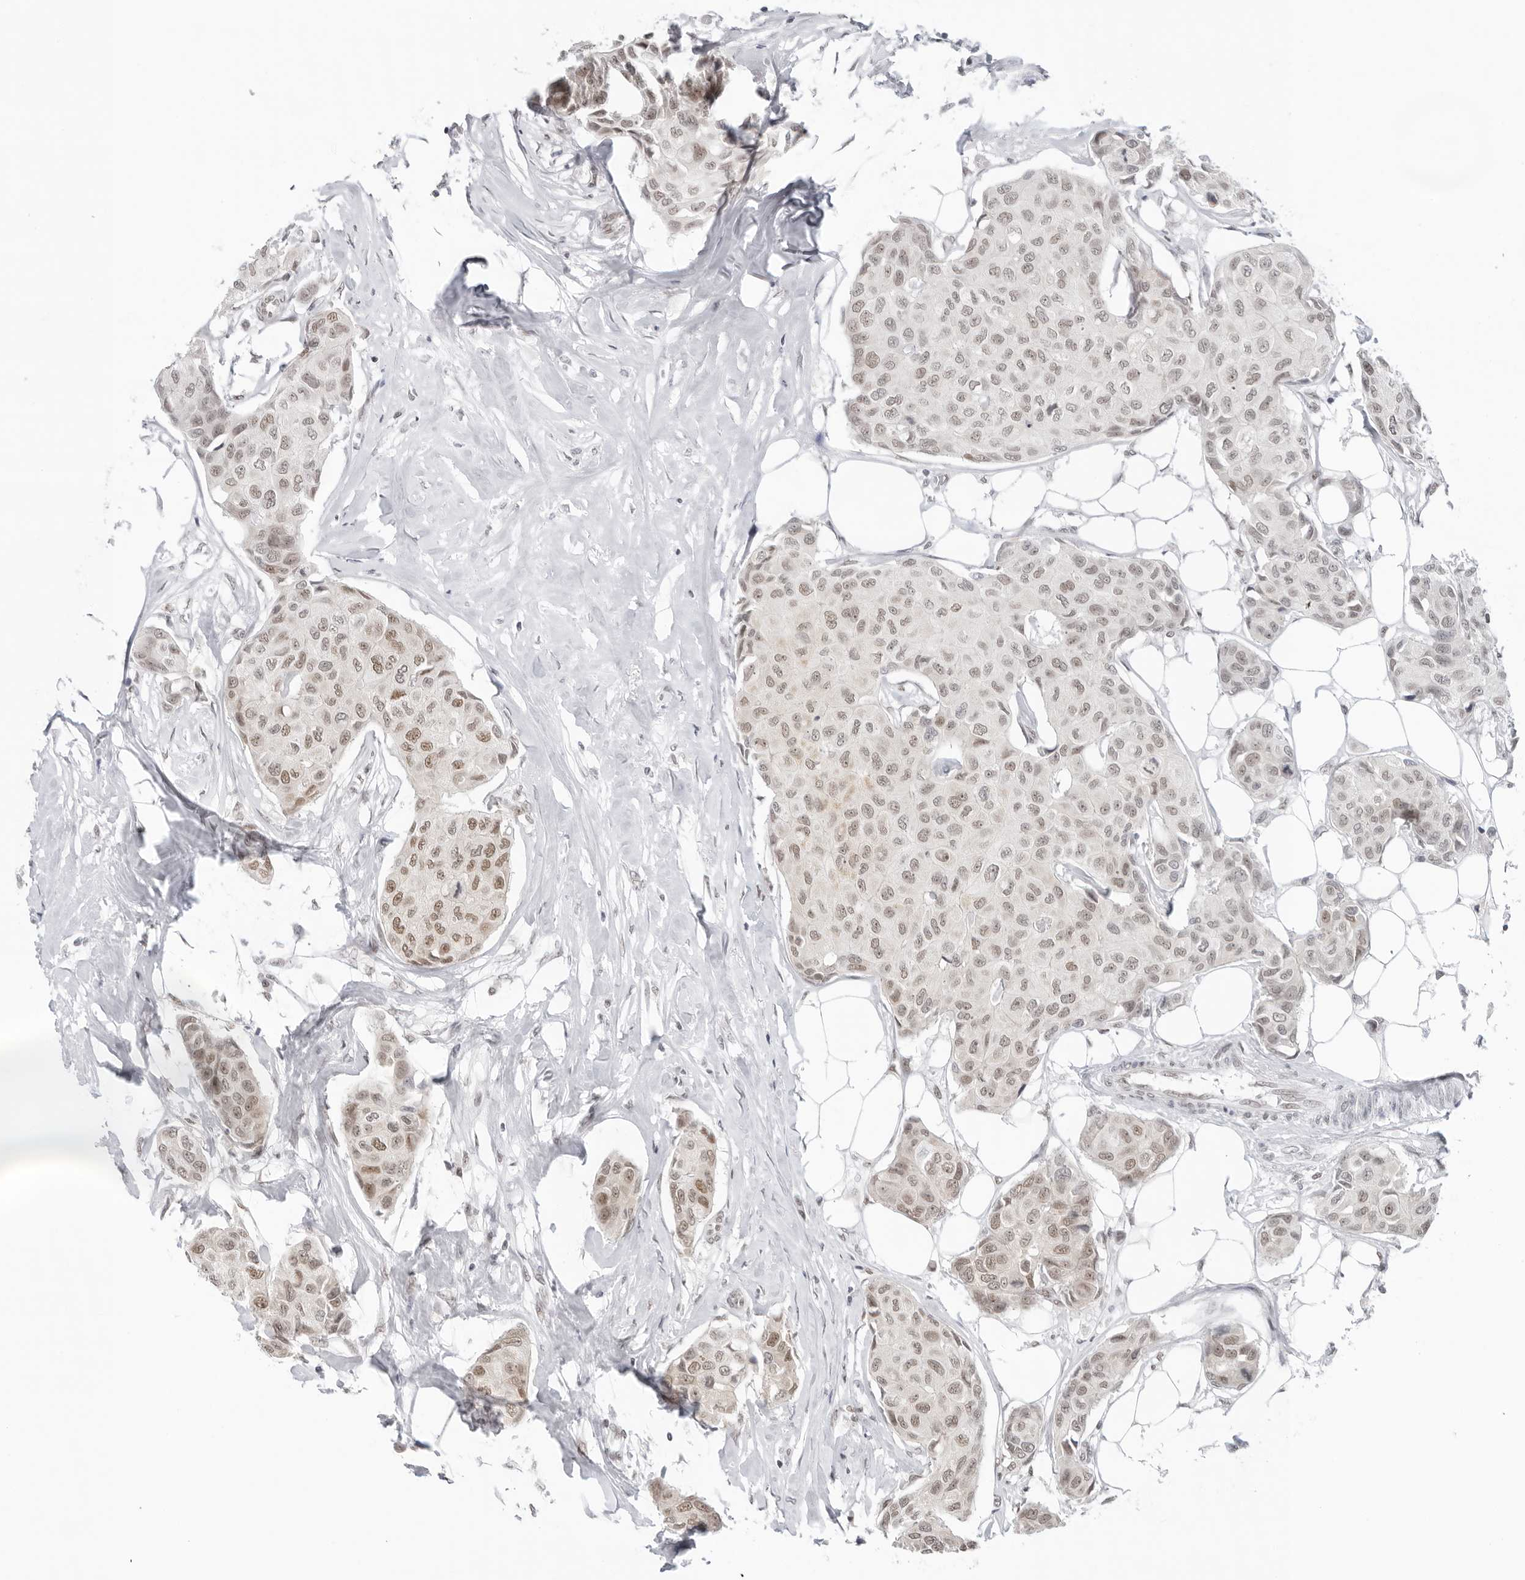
{"staining": {"intensity": "weak", "quantity": ">75%", "location": "nuclear"}, "tissue": "breast cancer", "cell_type": "Tumor cells", "image_type": "cancer", "snomed": [{"axis": "morphology", "description": "Duct carcinoma"}, {"axis": "topography", "description": "Breast"}], "caption": "Immunohistochemistry histopathology image of neoplastic tissue: breast infiltrating ductal carcinoma stained using immunohistochemistry exhibits low levels of weak protein expression localized specifically in the nuclear of tumor cells, appearing as a nuclear brown color.", "gene": "FOXK2", "patient": {"sex": "female", "age": 80}}